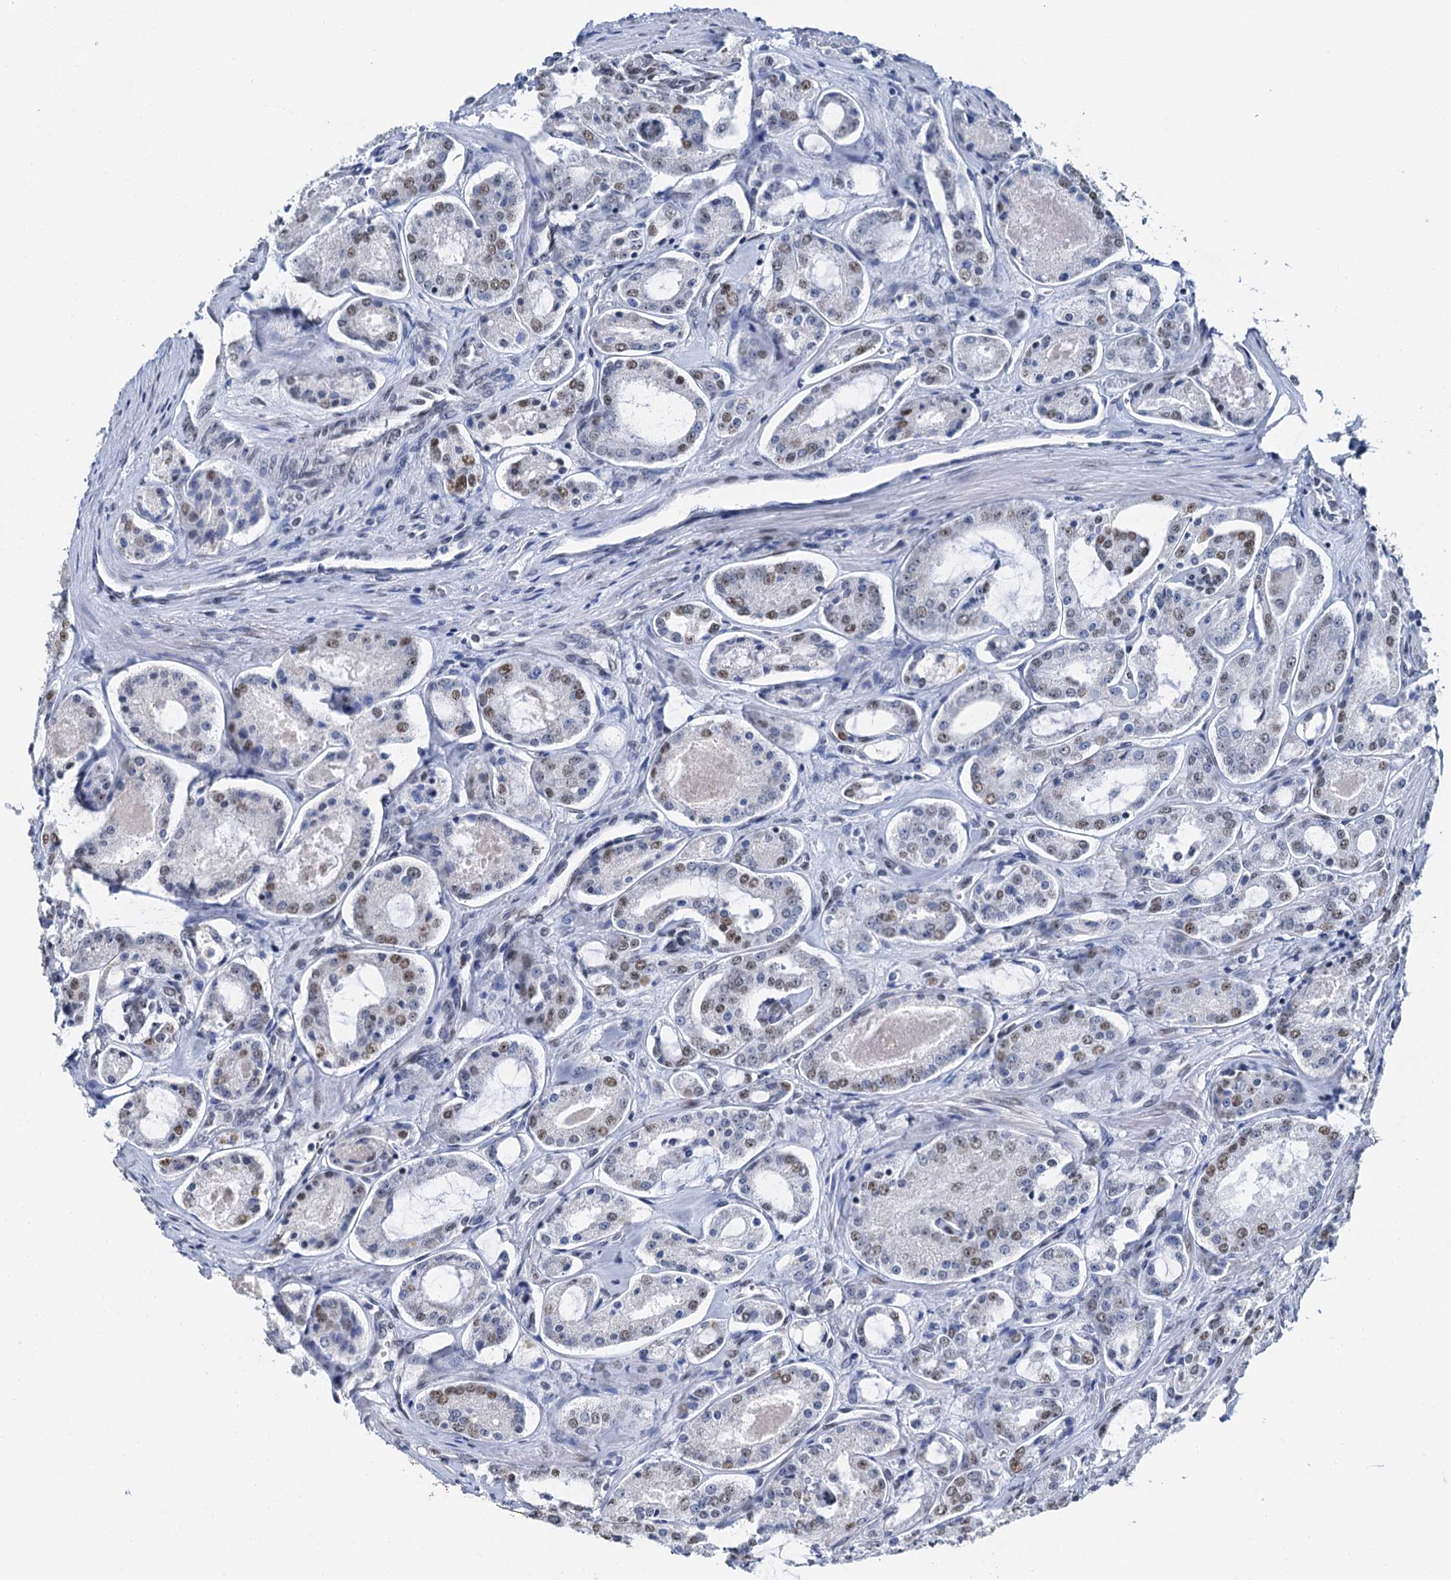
{"staining": {"intensity": "moderate", "quantity": "25%-75%", "location": "nuclear"}, "tissue": "prostate cancer", "cell_type": "Tumor cells", "image_type": "cancer", "snomed": [{"axis": "morphology", "description": "Adenocarcinoma, Low grade"}, {"axis": "topography", "description": "Prostate"}], "caption": "A high-resolution photomicrograph shows immunohistochemistry staining of prostate cancer (low-grade adenocarcinoma), which exhibits moderate nuclear staining in about 25%-75% of tumor cells.", "gene": "SLTM", "patient": {"sex": "male", "age": 68}}